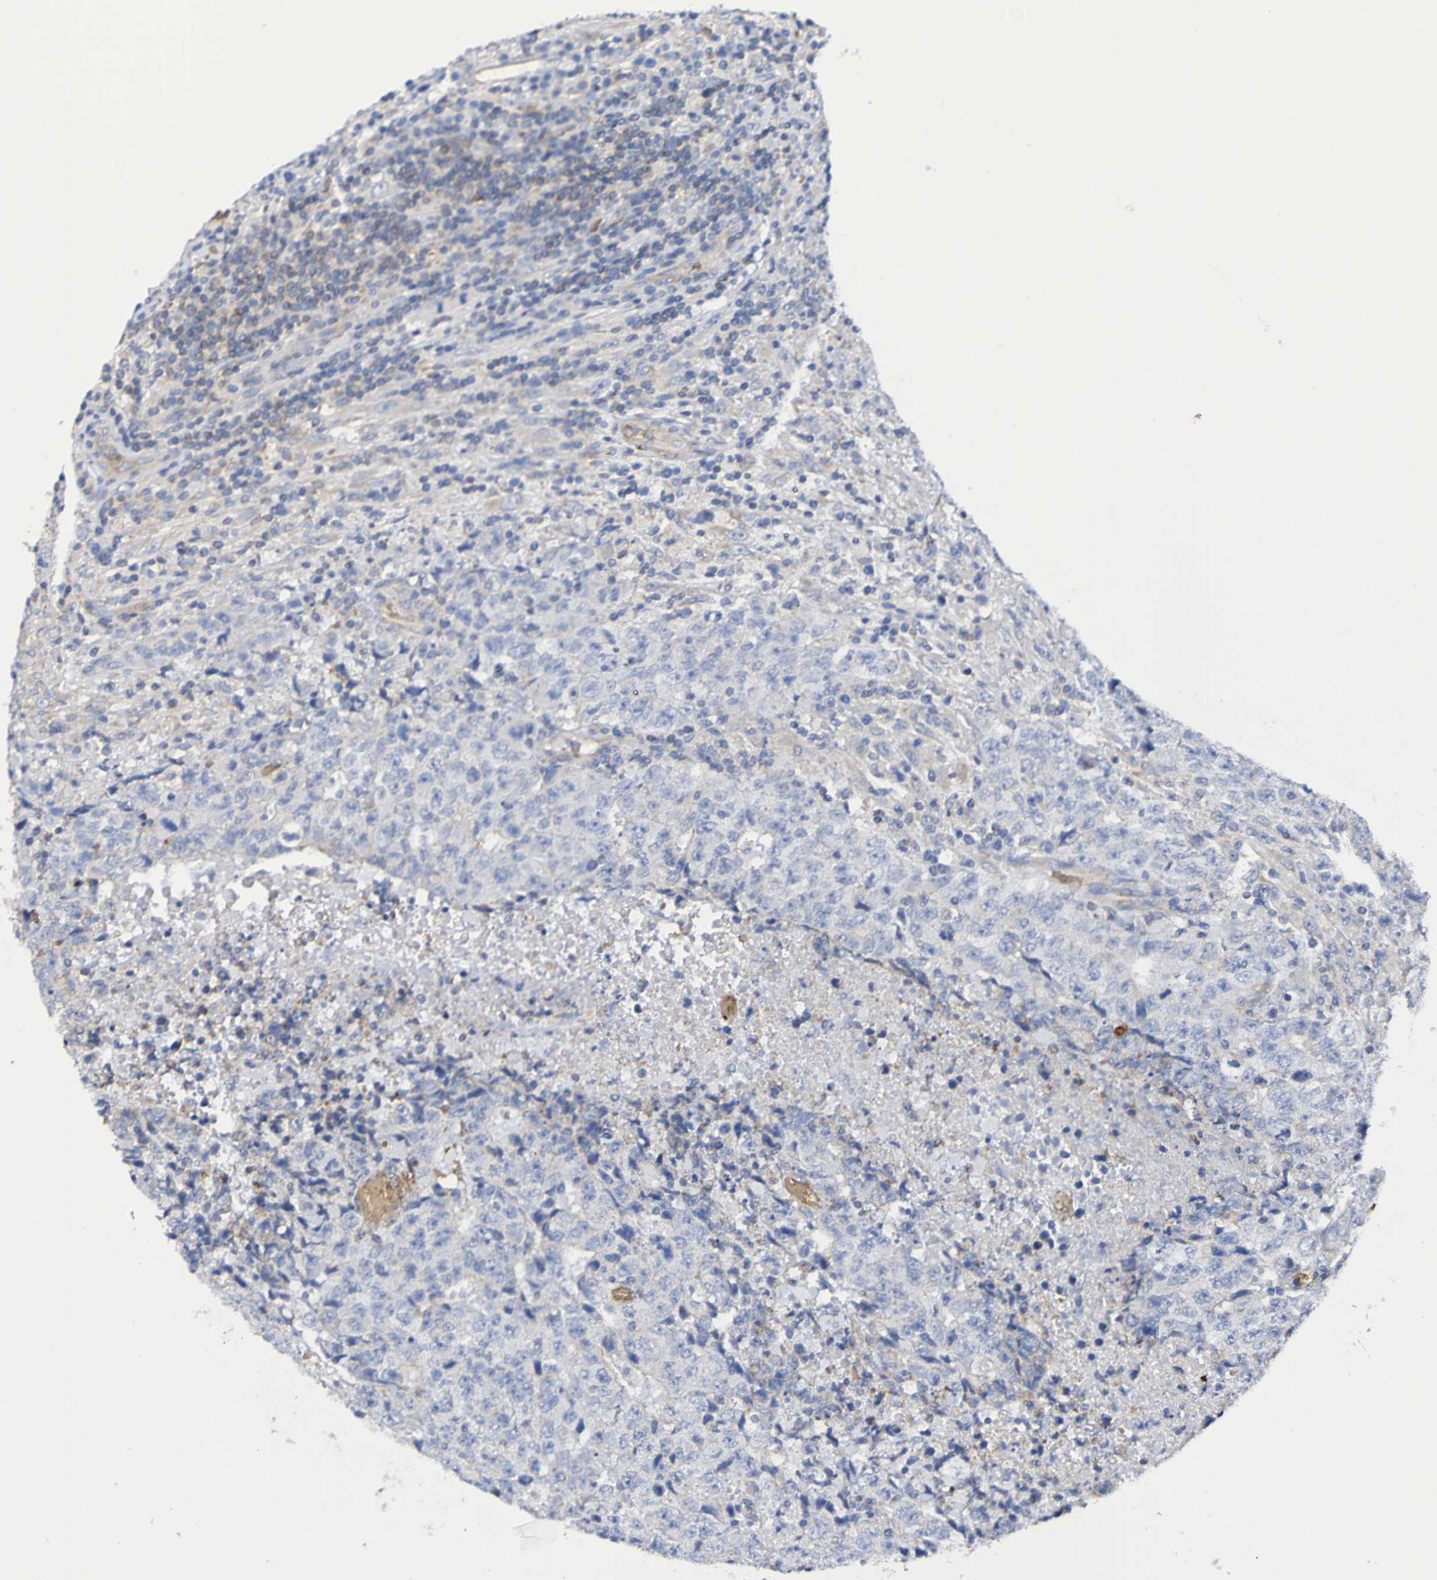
{"staining": {"intensity": "negative", "quantity": "none", "location": "none"}, "tissue": "testis cancer", "cell_type": "Tumor cells", "image_type": "cancer", "snomed": [{"axis": "morphology", "description": "Necrosis, NOS"}, {"axis": "morphology", "description": "Carcinoma, Embryonal, NOS"}, {"axis": "topography", "description": "Testis"}], "caption": "This is an immunohistochemistry (IHC) image of embryonal carcinoma (testis). There is no expression in tumor cells.", "gene": "WNT4", "patient": {"sex": "male", "age": 19}}